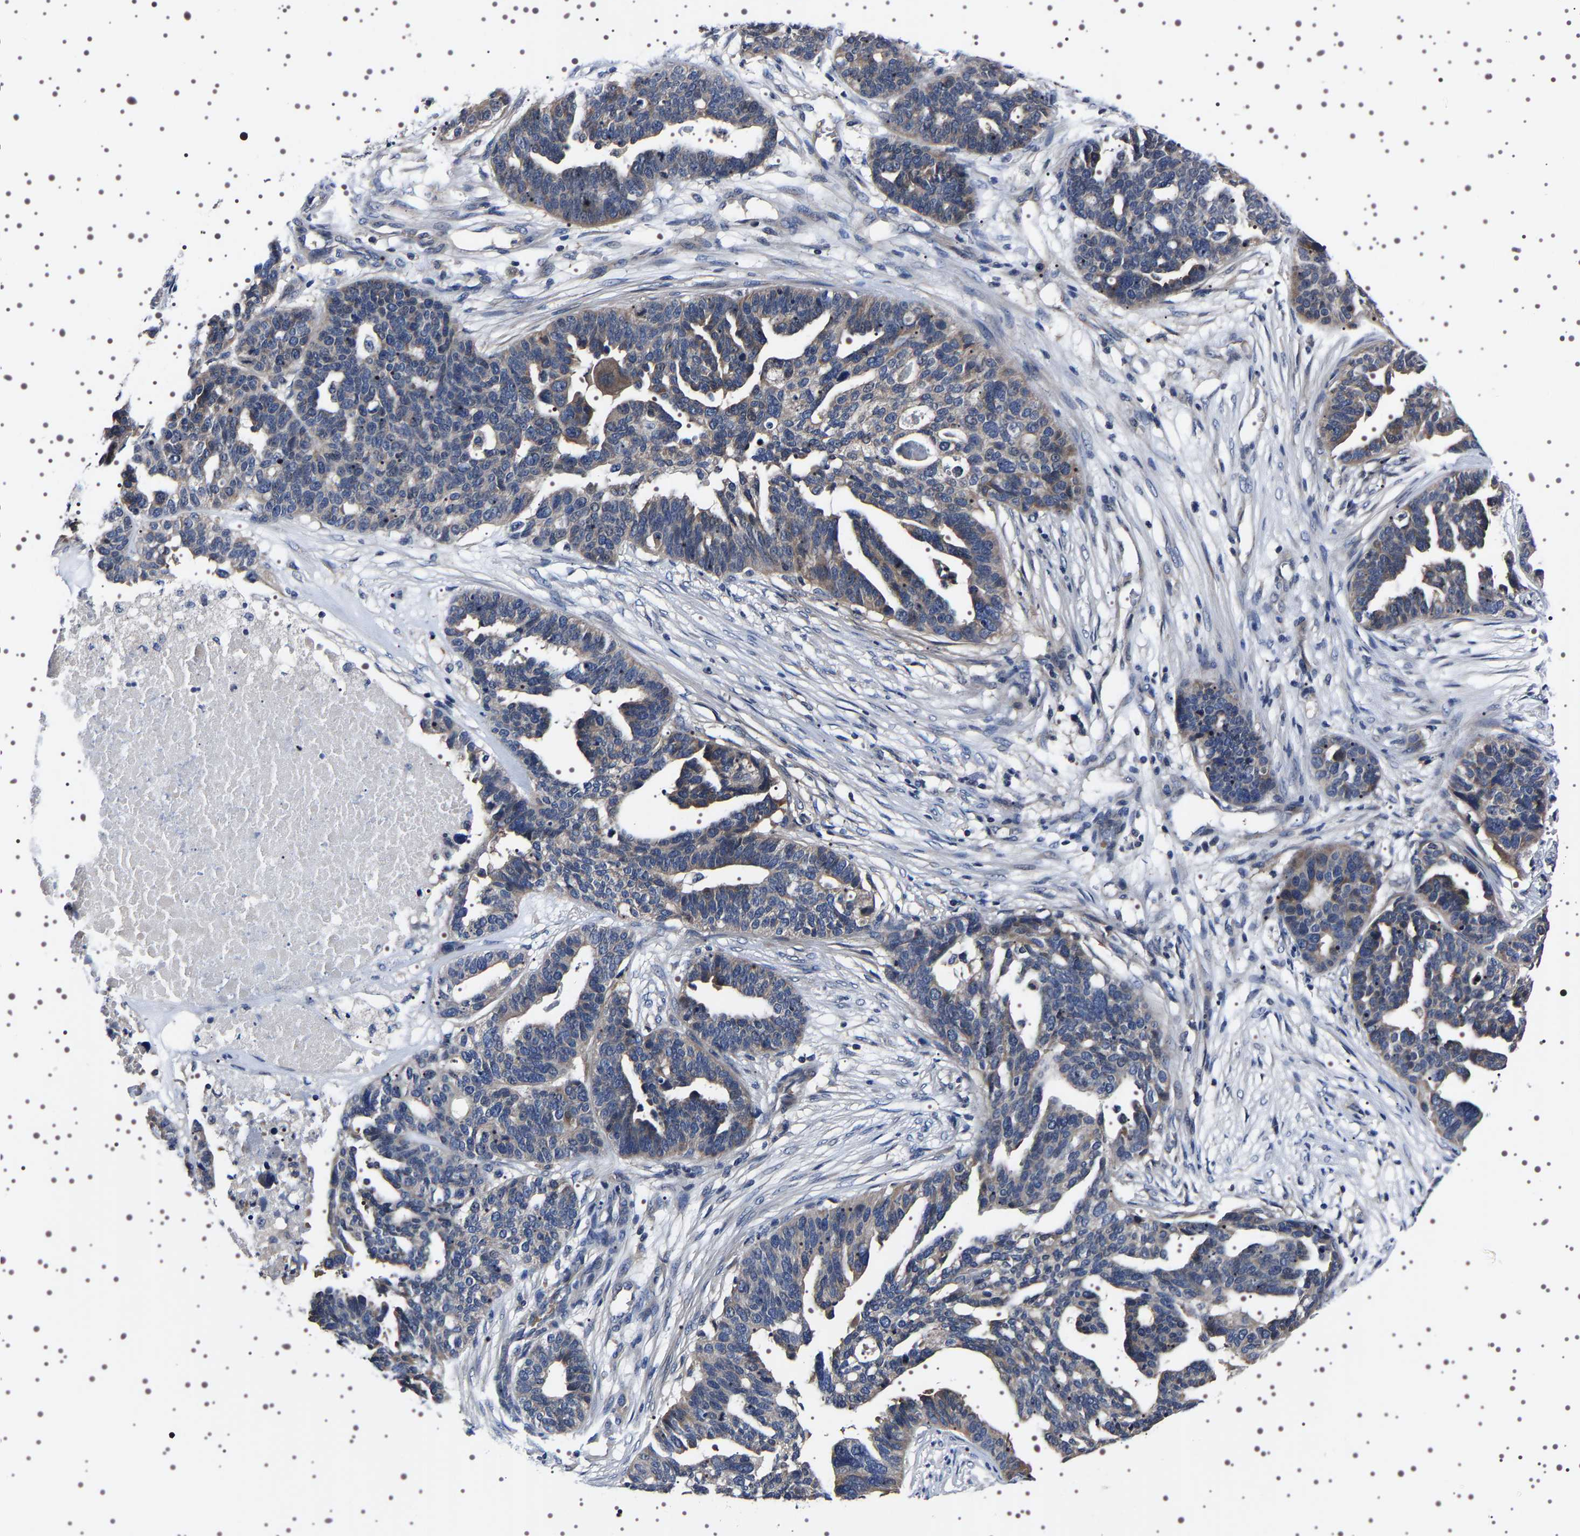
{"staining": {"intensity": "weak", "quantity": ">75%", "location": "cytoplasmic/membranous"}, "tissue": "ovarian cancer", "cell_type": "Tumor cells", "image_type": "cancer", "snomed": [{"axis": "morphology", "description": "Cystadenocarcinoma, serous, NOS"}, {"axis": "topography", "description": "Ovary"}], "caption": "Tumor cells display low levels of weak cytoplasmic/membranous staining in about >75% of cells in human ovarian cancer (serous cystadenocarcinoma). (DAB IHC, brown staining for protein, blue staining for nuclei).", "gene": "TARBP1", "patient": {"sex": "female", "age": 59}}